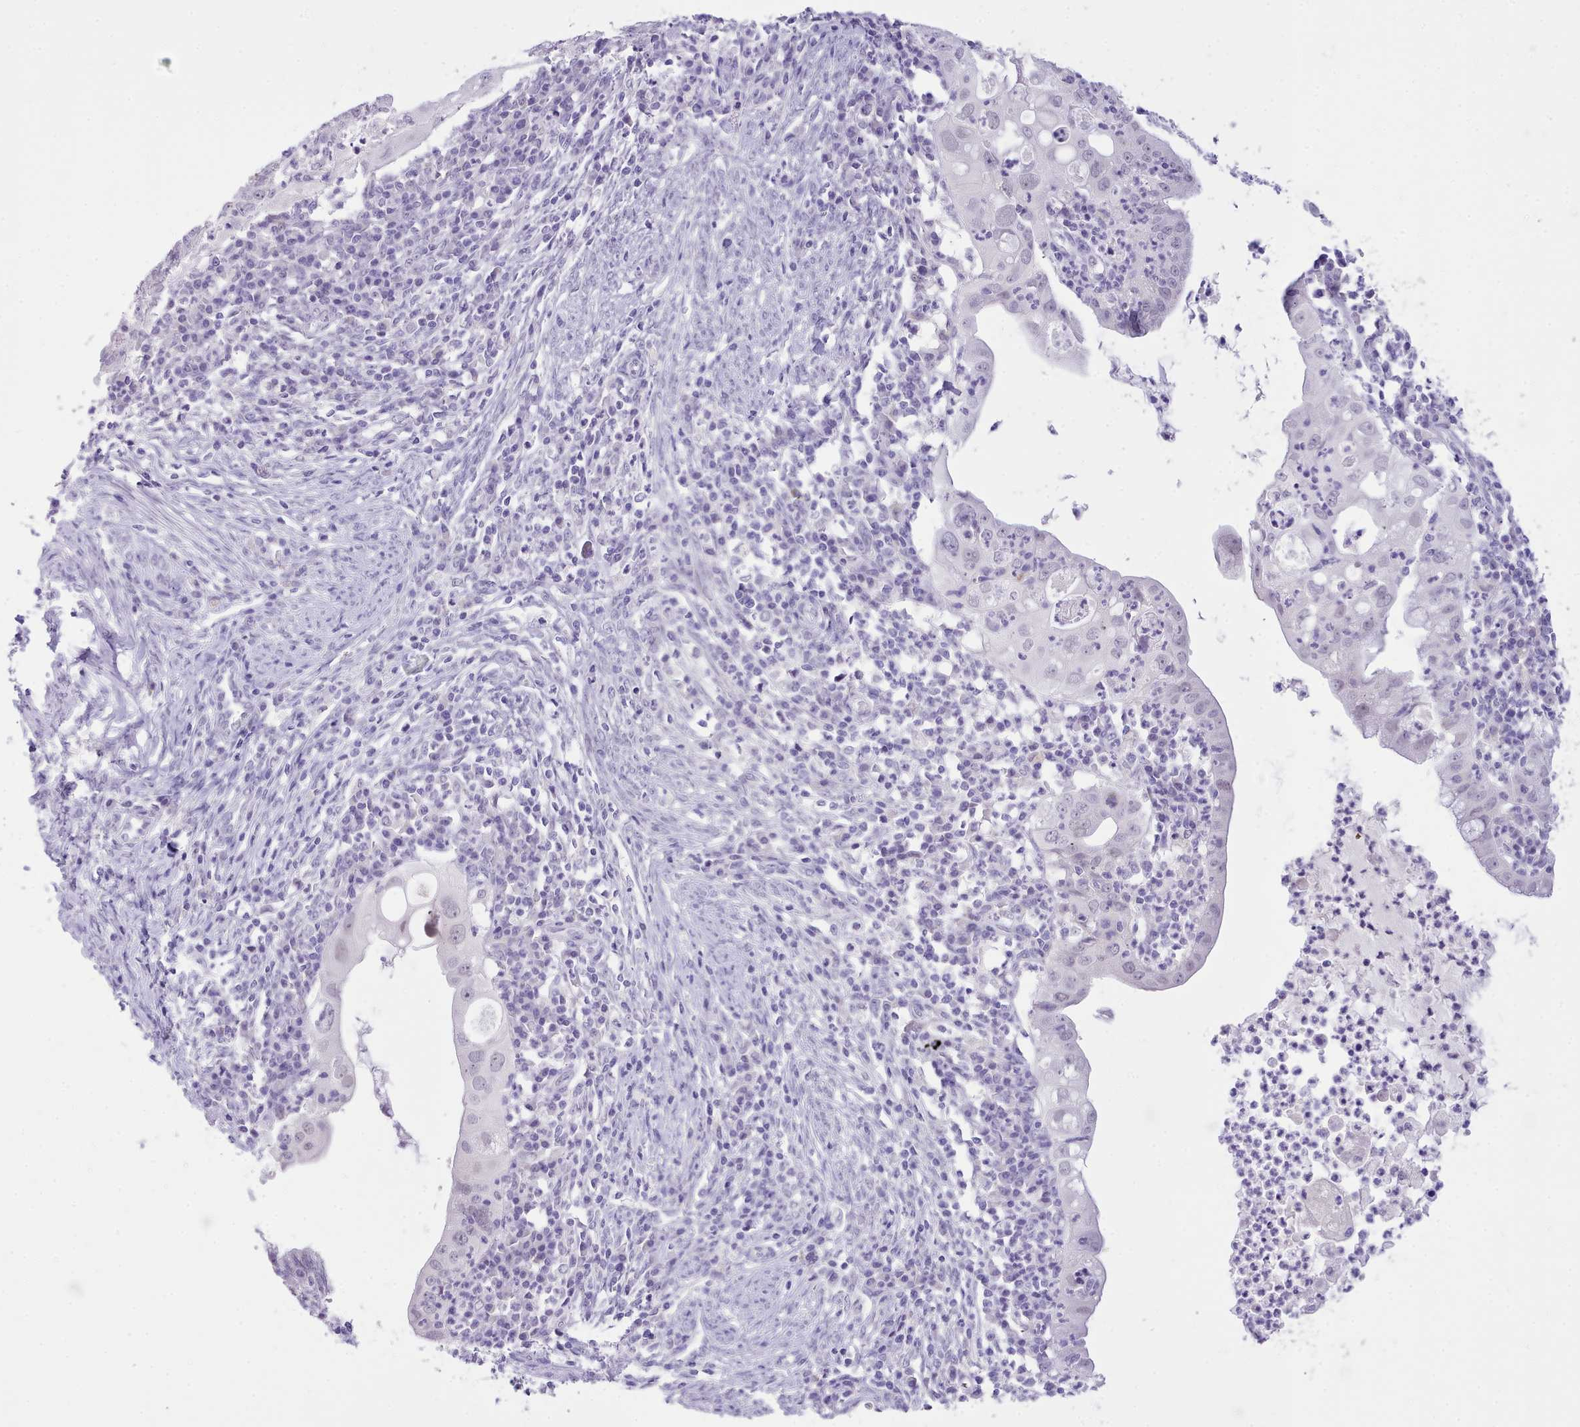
{"staining": {"intensity": "negative", "quantity": "none", "location": "none"}, "tissue": "cervical cancer", "cell_type": "Tumor cells", "image_type": "cancer", "snomed": [{"axis": "morphology", "description": "Adenocarcinoma, NOS"}, {"axis": "topography", "description": "Cervix"}], "caption": "Adenocarcinoma (cervical) was stained to show a protein in brown. There is no significant staining in tumor cells.", "gene": "LRRC37A", "patient": {"sex": "female", "age": 36}}